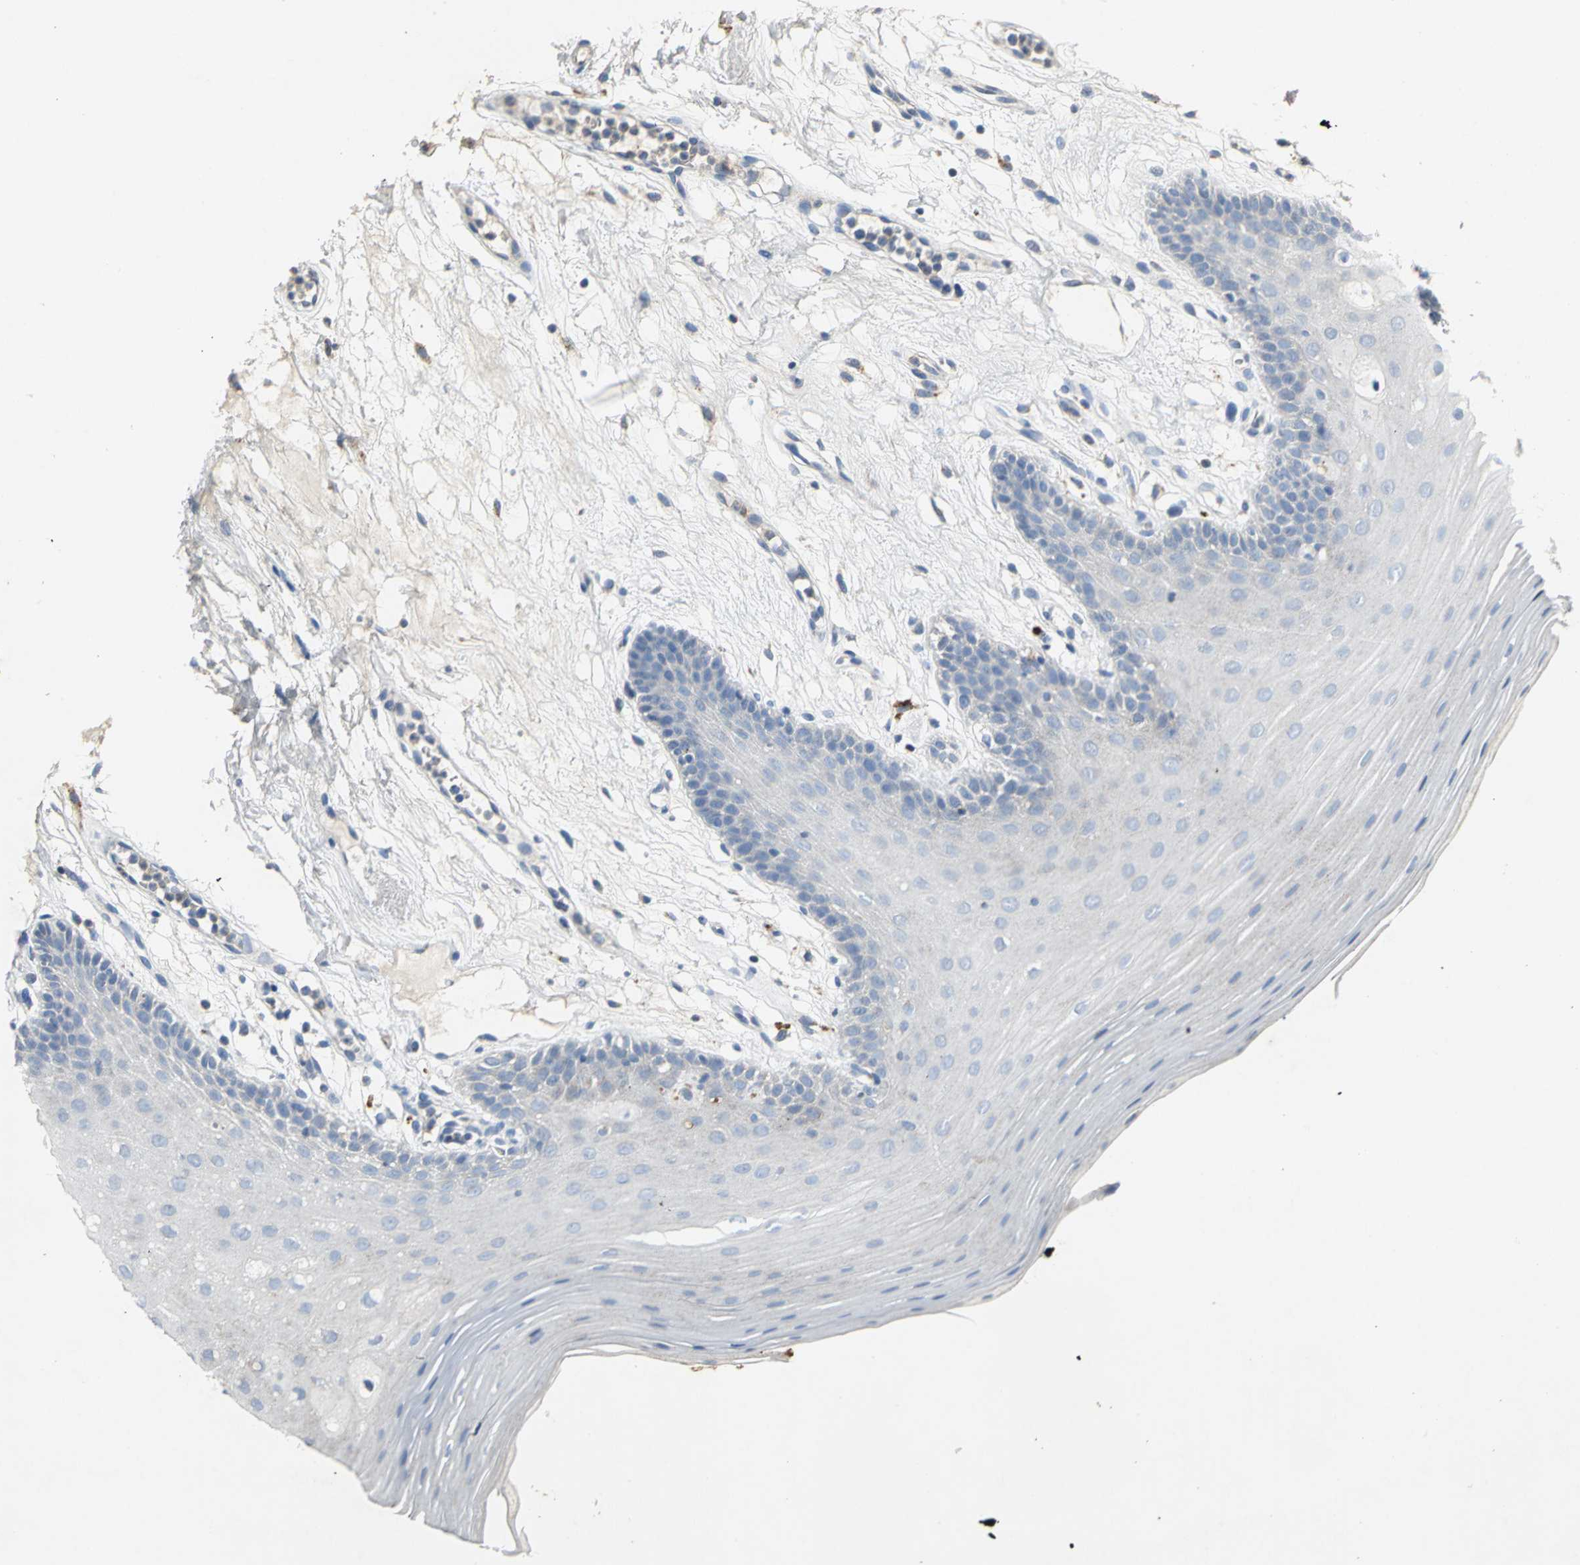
{"staining": {"intensity": "weak", "quantity": "25%-75%", "location": "cytoplasmic/membranous"}, "tissue": "oral mucosa", "cell_type": "Squamous epithelial cells", "image_type": "normal", "snomed": [{"axis": "morphology", "description": "Normal tissue, NOS"}, {"axis": "morphology", "description": "Squamous cell carcinoma, NOS"}, {"axis": "topography", "description": "Skeletal muscle"}, {"axis": "topography", "description": "Oral tissue"}, {"axis": "topography", "description": "Head-Neck"}], "caption": "Human oral mucosa stained for a protein (brown) reveals weak cytoplasmic/membranous positive staining in approximately 25%-75% of squamous epithelial cells.", "gene": "SPPL2B", "patient": {"sex": "male", "age": 71}}